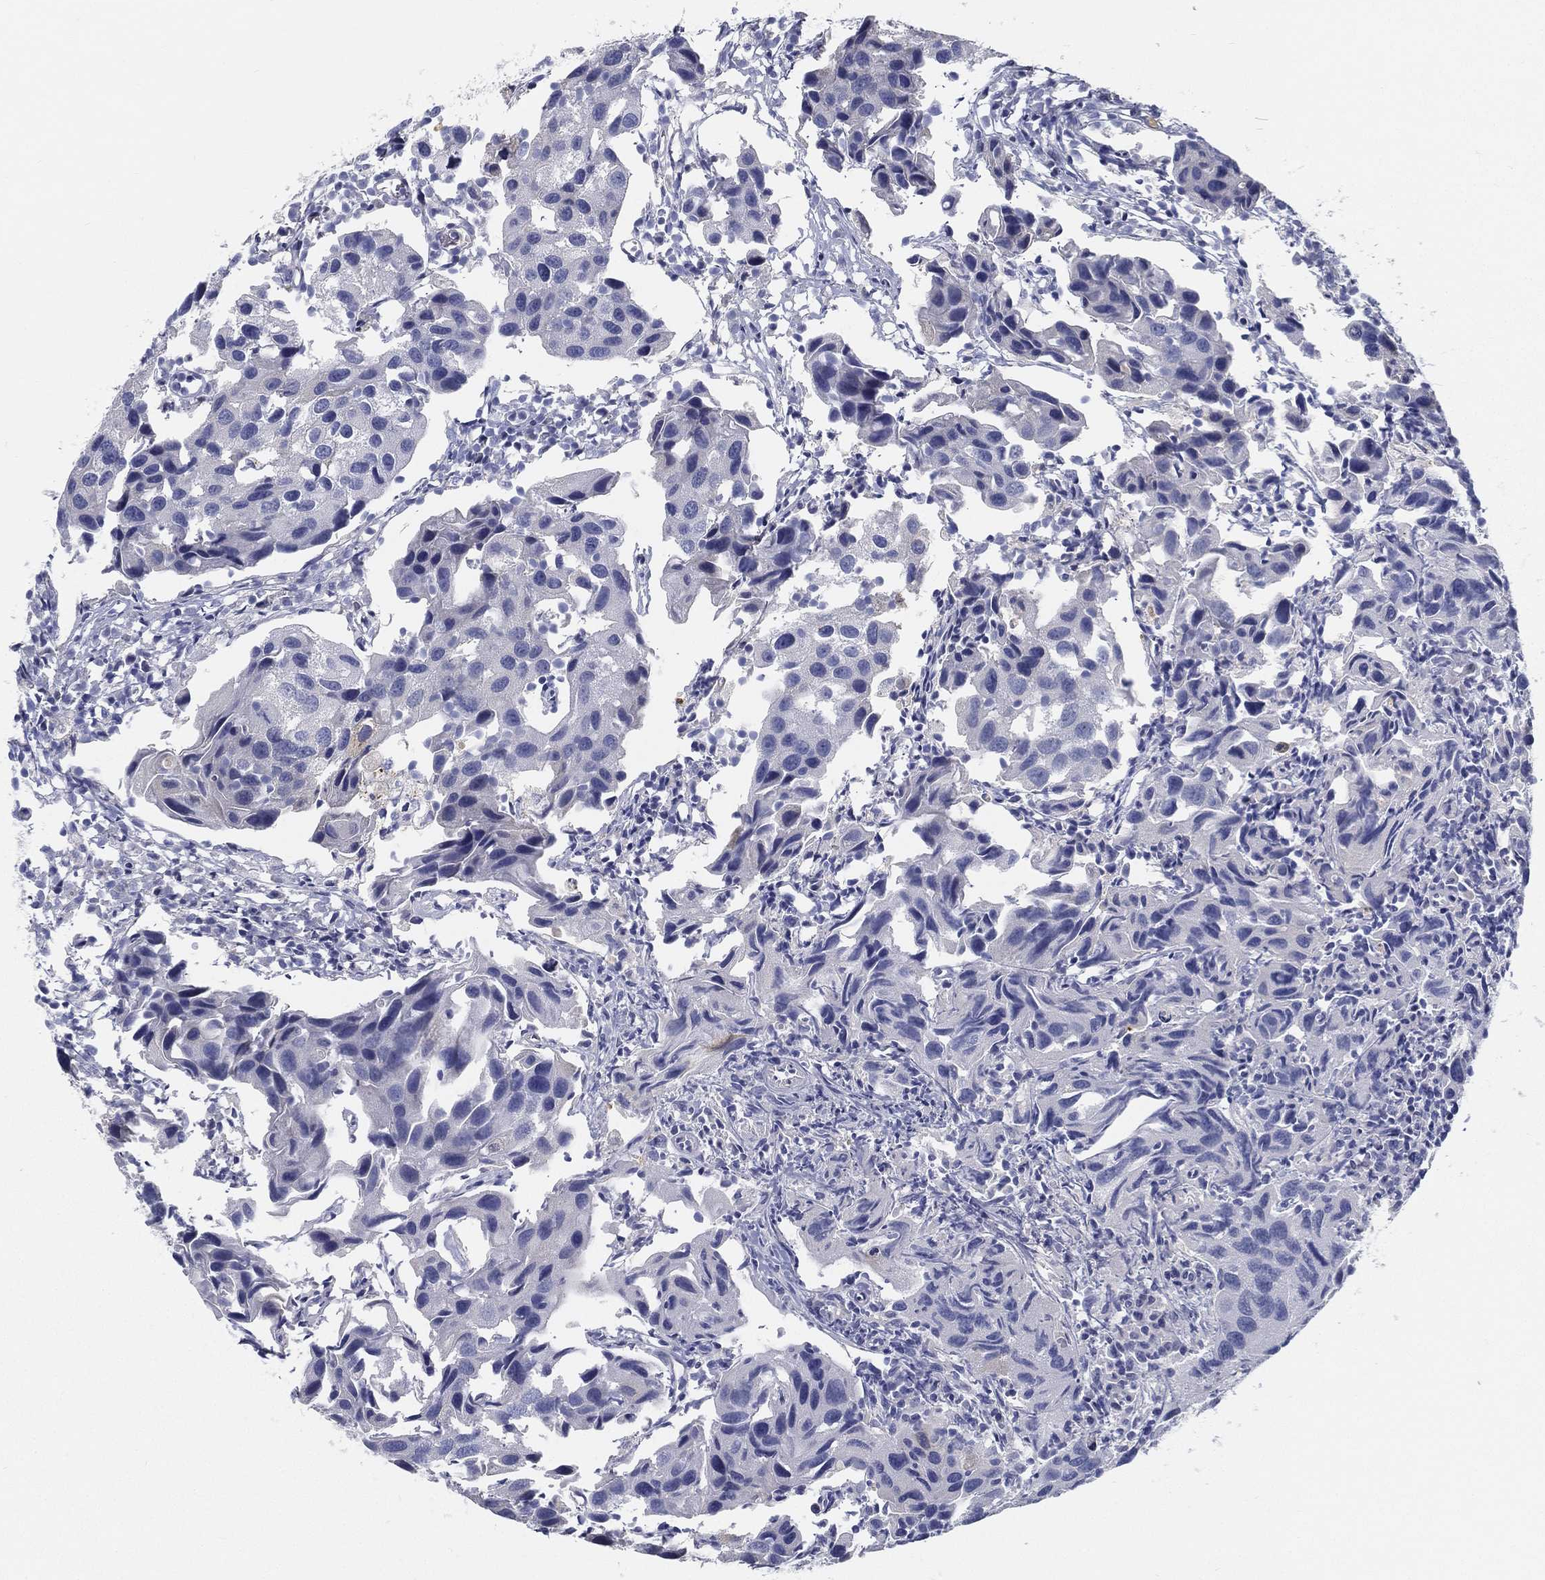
{"staining": {"intensity": "negative", "quantity": "none", "location": "none"}, "tissue": "urothelial cancer", "cell_type": "Tumor cells", "image_type": "cancer", "snomed": [{"axis": "morphology", "description": "Urothelial carcinoma, High grade"}, {"axis": "topography", "description": "Urinary bladder"}], "caption": "High magnification brightfield microscopy of urothelial cancer stained with DAB (brown) and counterstained with hematoxylin (blue): tumor cells show no significant expression.", "gene": "STS", "patient": {"sex": "male", "age": 79}}